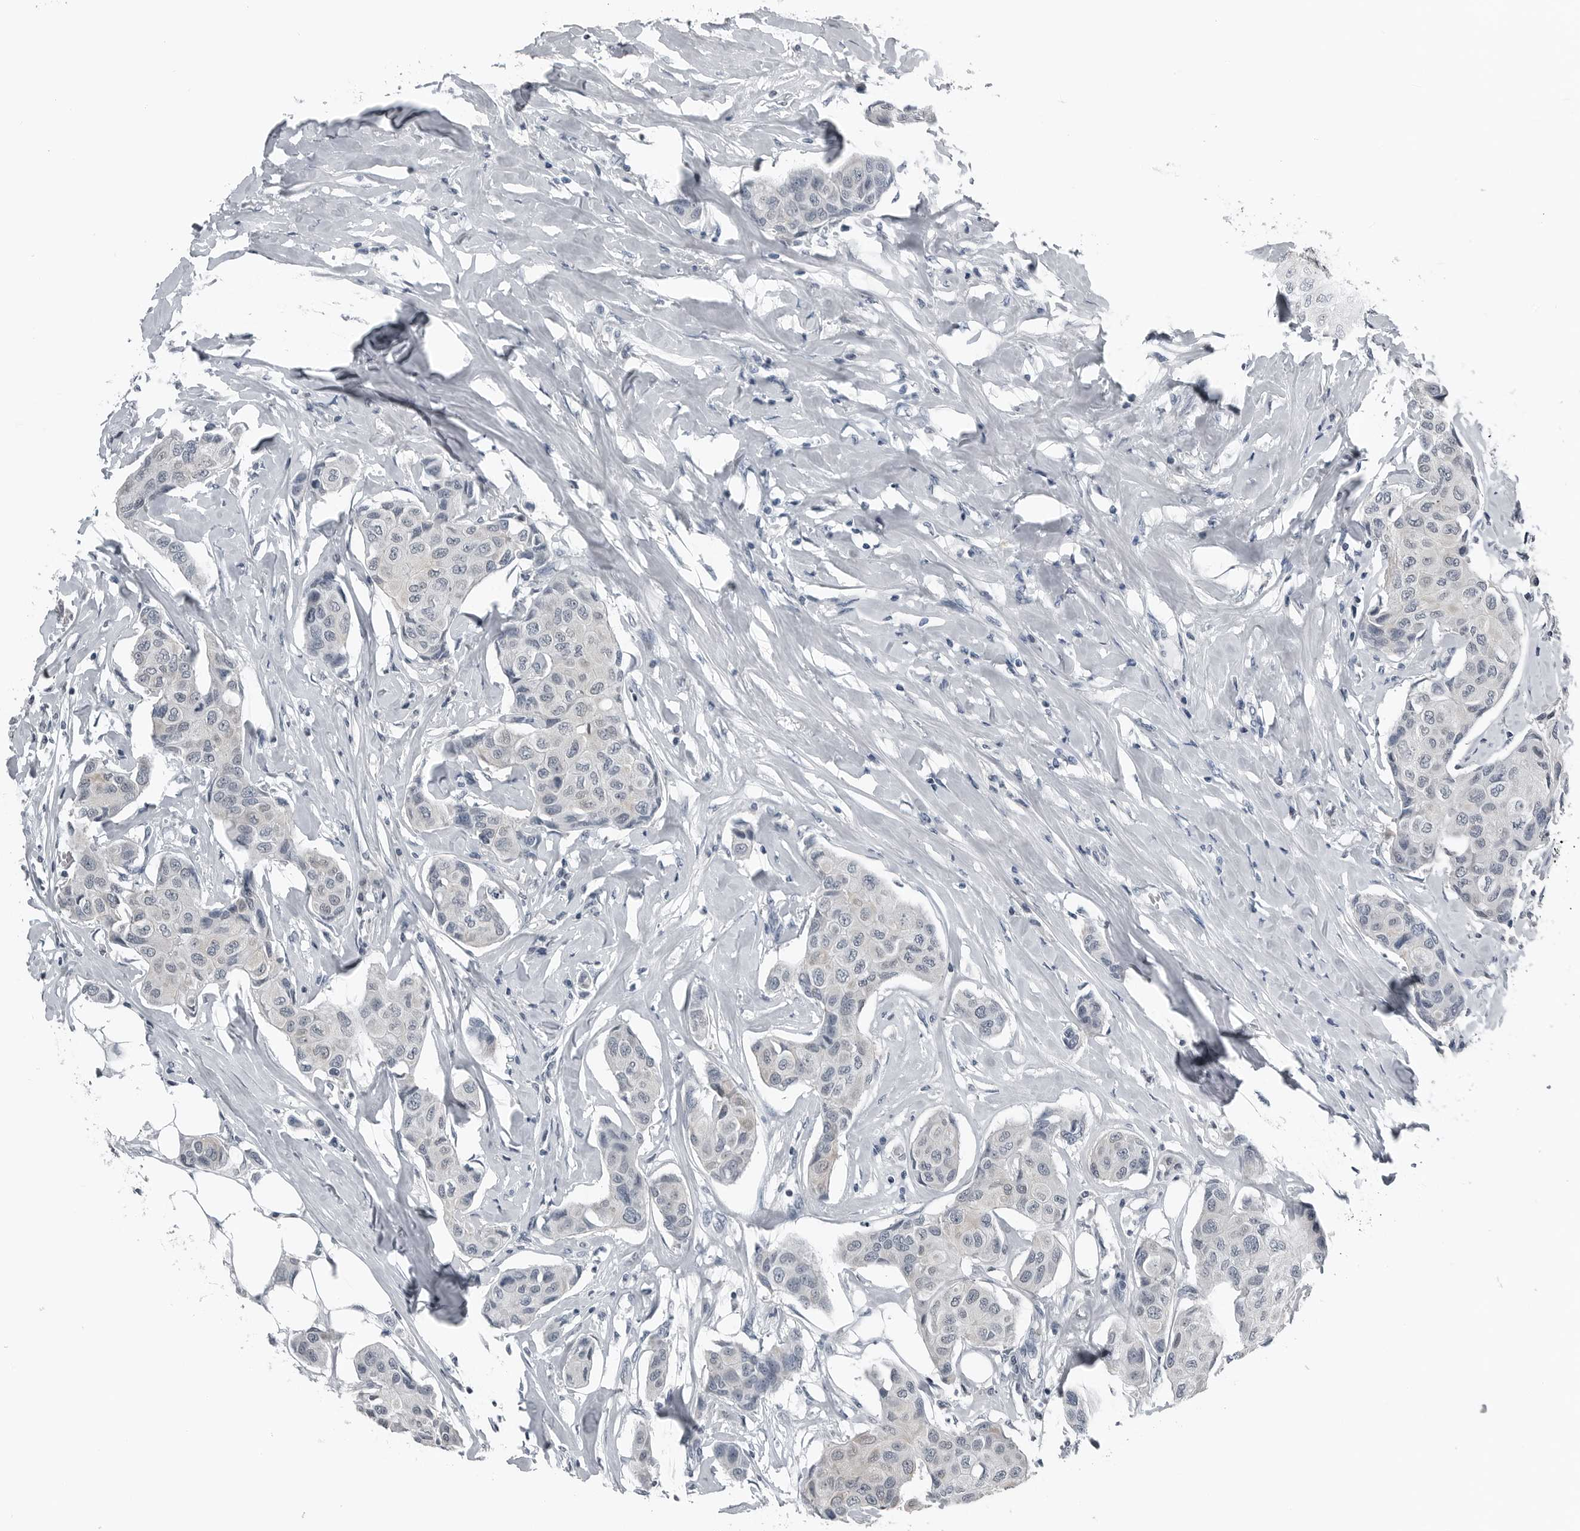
{"staining": {"intensity": "negative", "quantity": "none", "location": "none"}, "tissue": "breast cancer", "cell_type": "Tumor cells", "image_type": "cancer", "snomed": [{"axis": "morphology", "description": "Duct carcinoma"}, {"axis": "topography", "description": "Breast"}], "caption": "Tumor cells are negative for protein expression in human breast cancer.", "gene": "SPINK1", "patient": {"sex": "female", "age": 80}}